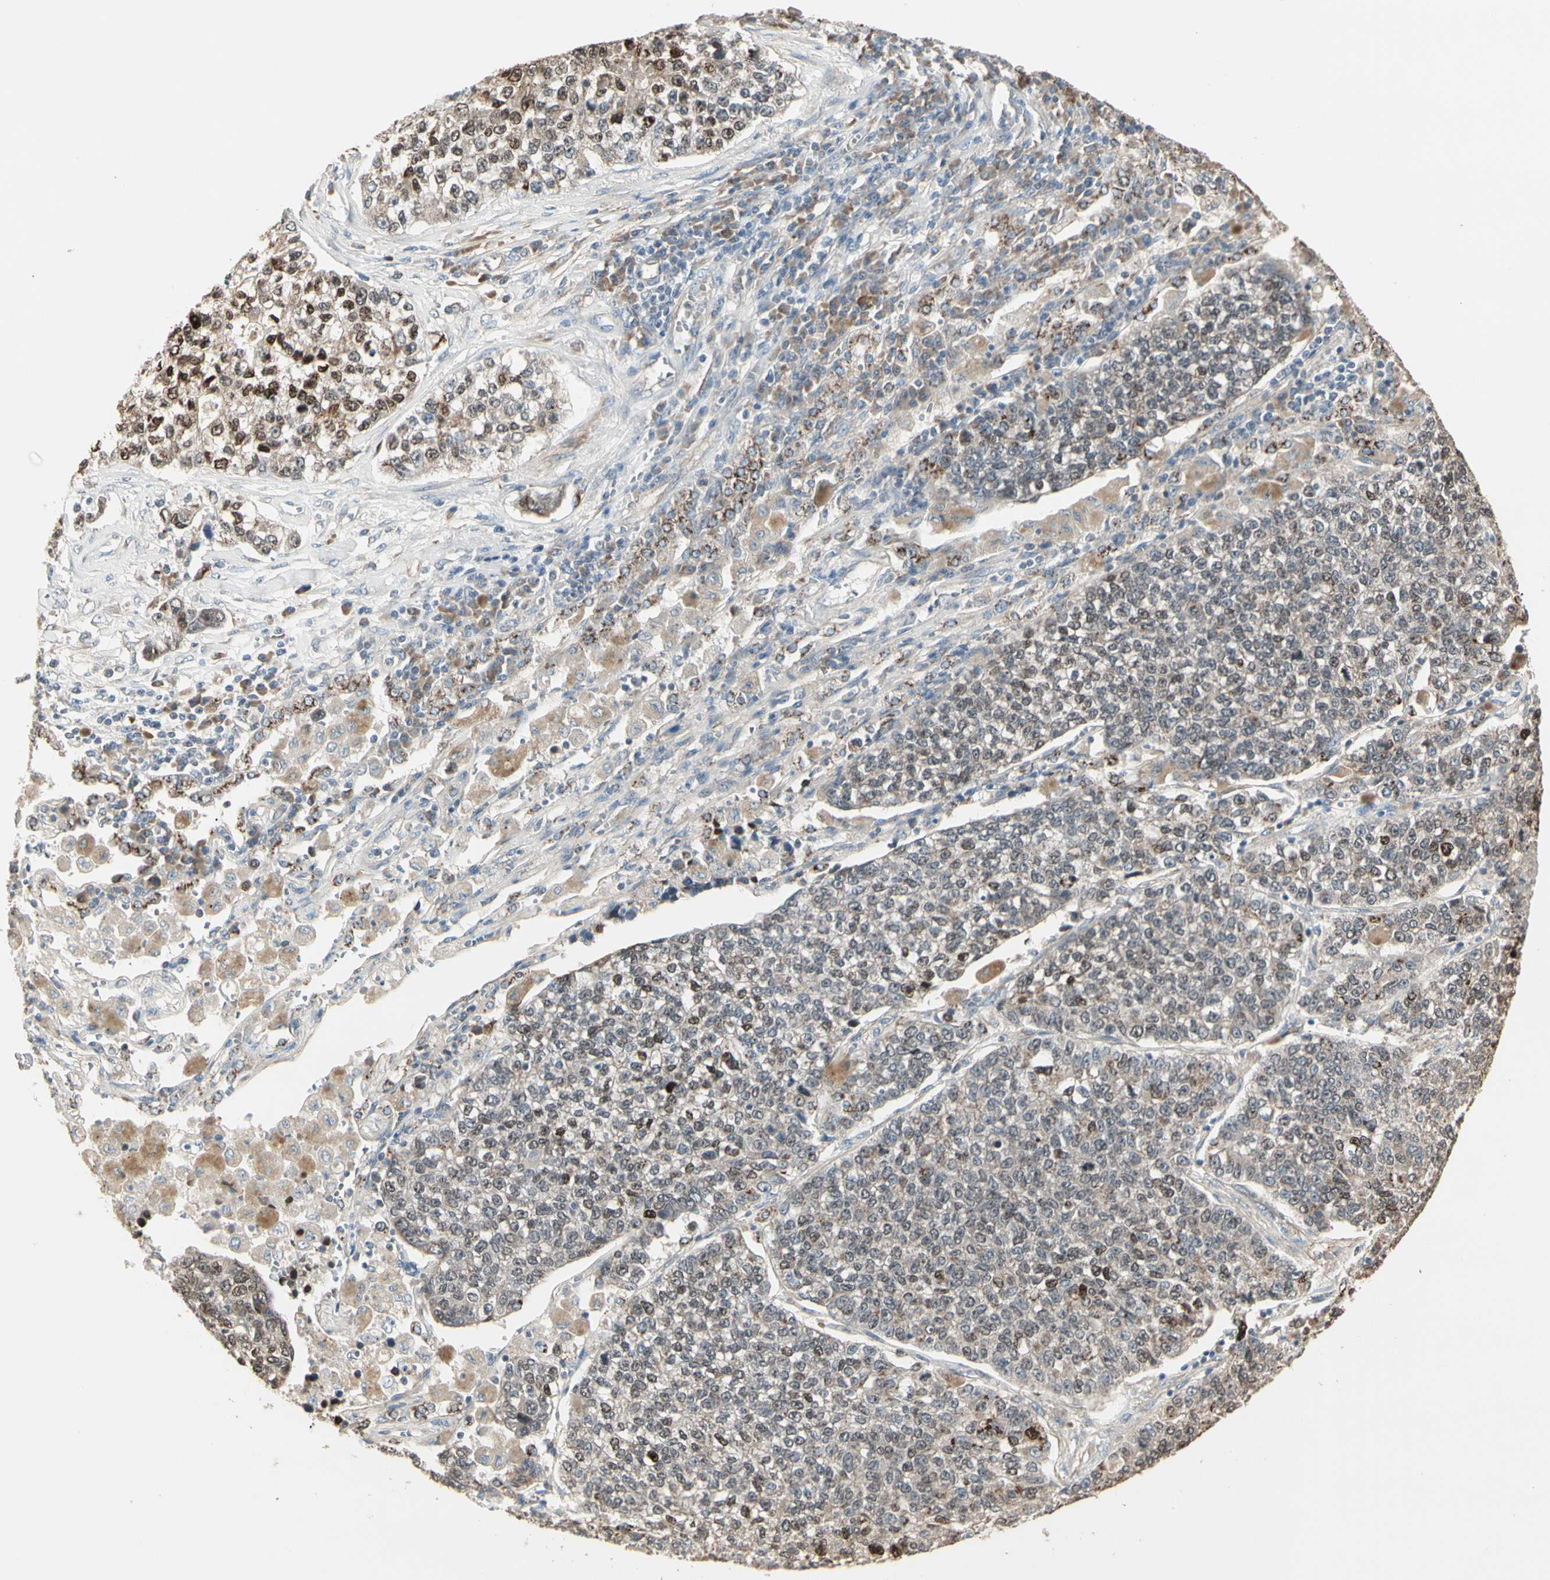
{"staining": {"intensity": "moderate", "quantity": "<25%", "location": "cytoplasmic/membranous,nuclear"}, "tissue": "lung cancer", "cell_type": "Tumor cells", "image_type": "cancer", "snomed": [{"axis": "morphology", "description": "Adenocarcinoma, NOS"}, {"axis": "topography", "description": "Lung"}], "caption": "Lung adenocarcinoma stained for a protein exhibits moderate cytoplasmic/membranous and nuclear positivity in tumor cells.", "gene": "GALNT3", "patient": {"sex": "male", "age": 49}}